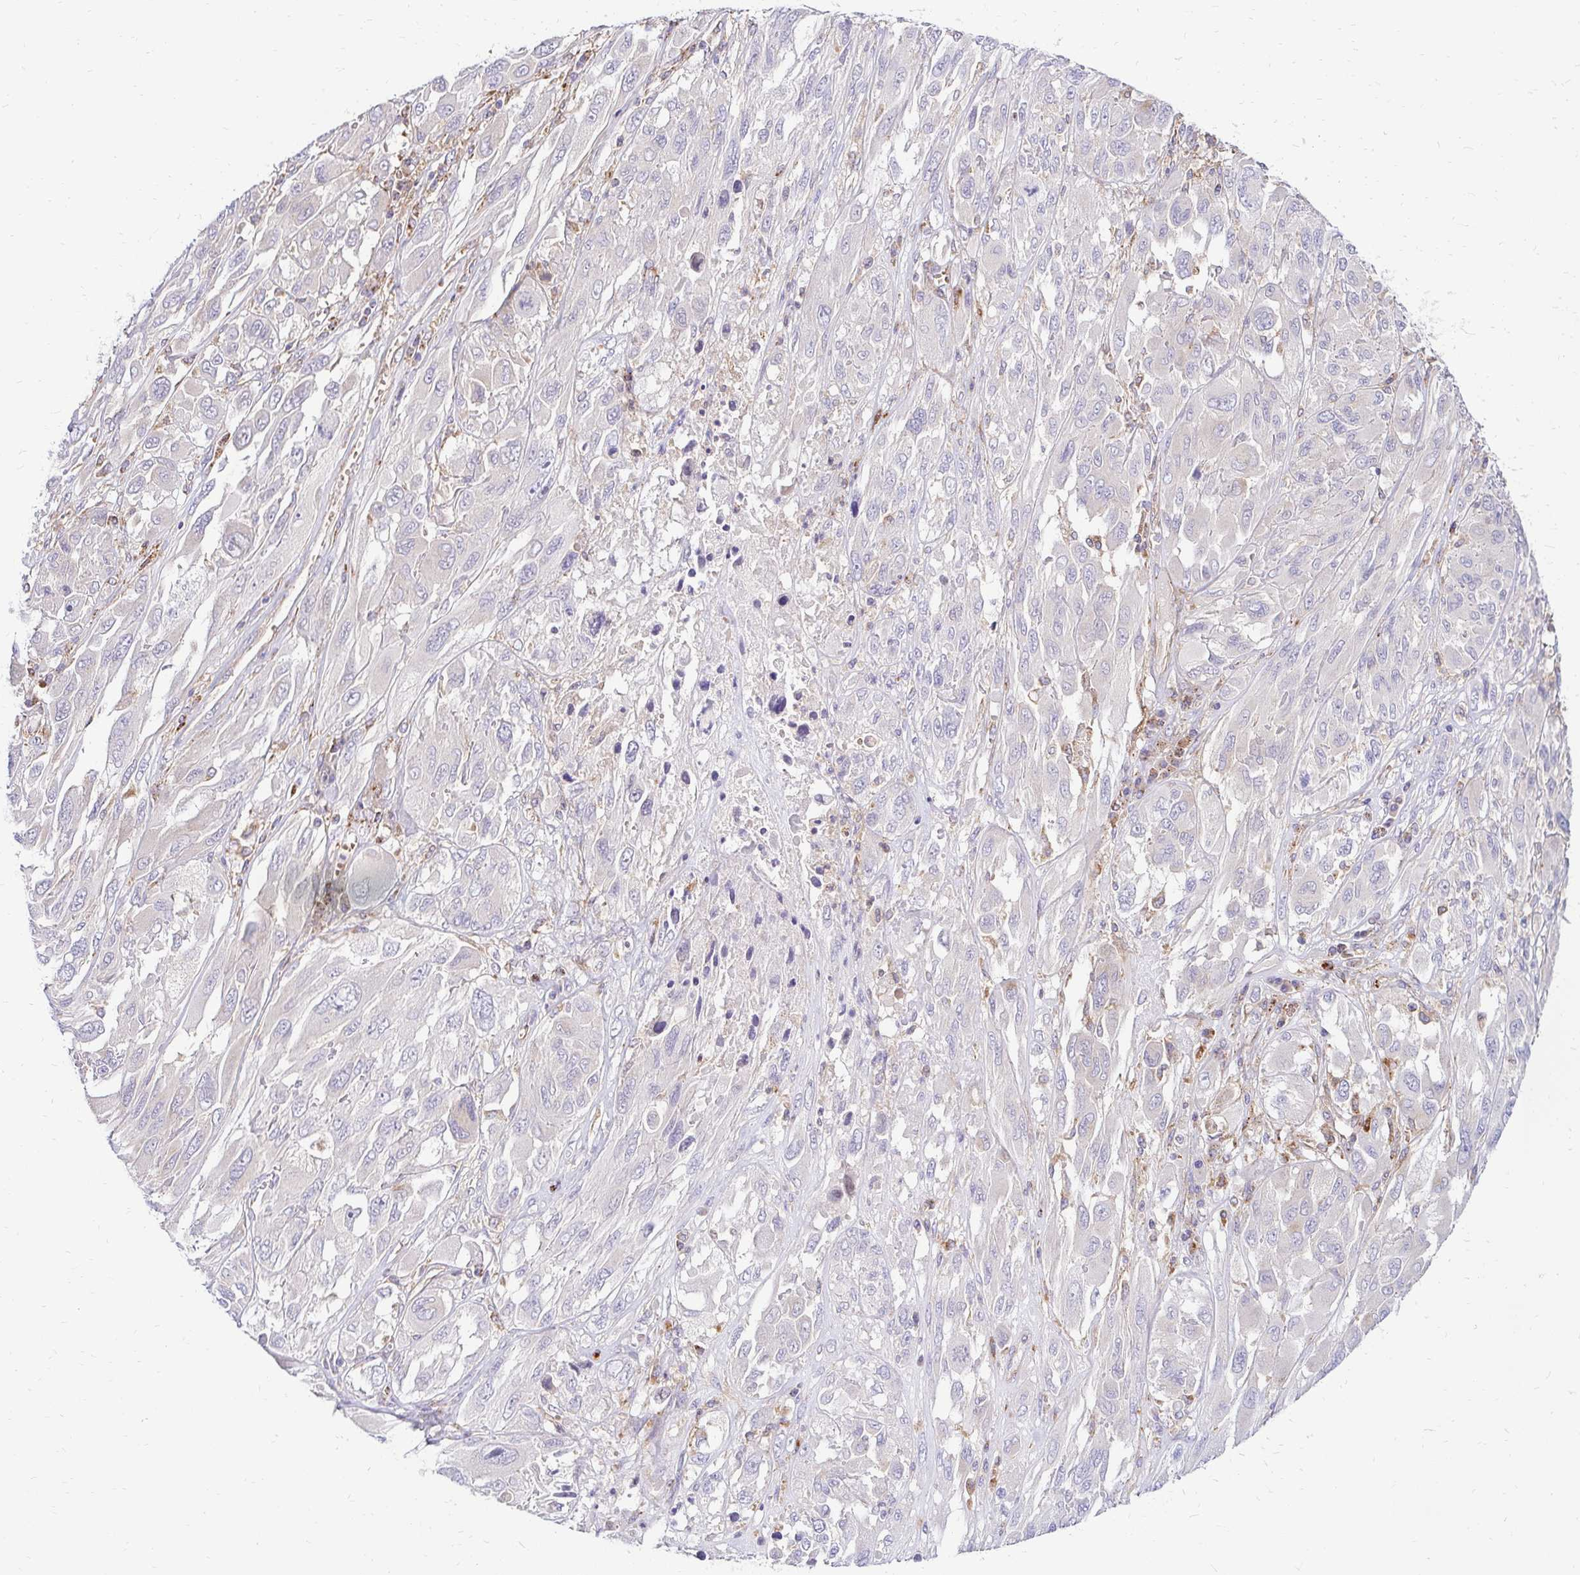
{"staining": {"intensity": "negative", "quantity": "none", "location": "none"}, "tissue": "melanoma", "cell_type": "Tumor cells", "image_type": "cancer", "snomed": [{"axis": "morphology", "description": "Malignant melanoma, NOS"}, {"axis": "topography", "description": "Skin"}], "caption": "Immunohistochemistry of malignant melanoma exhibits no positivity in tumor cells.", "gene": "IDUA", "patient": {"sex": "female", "age": 91}}